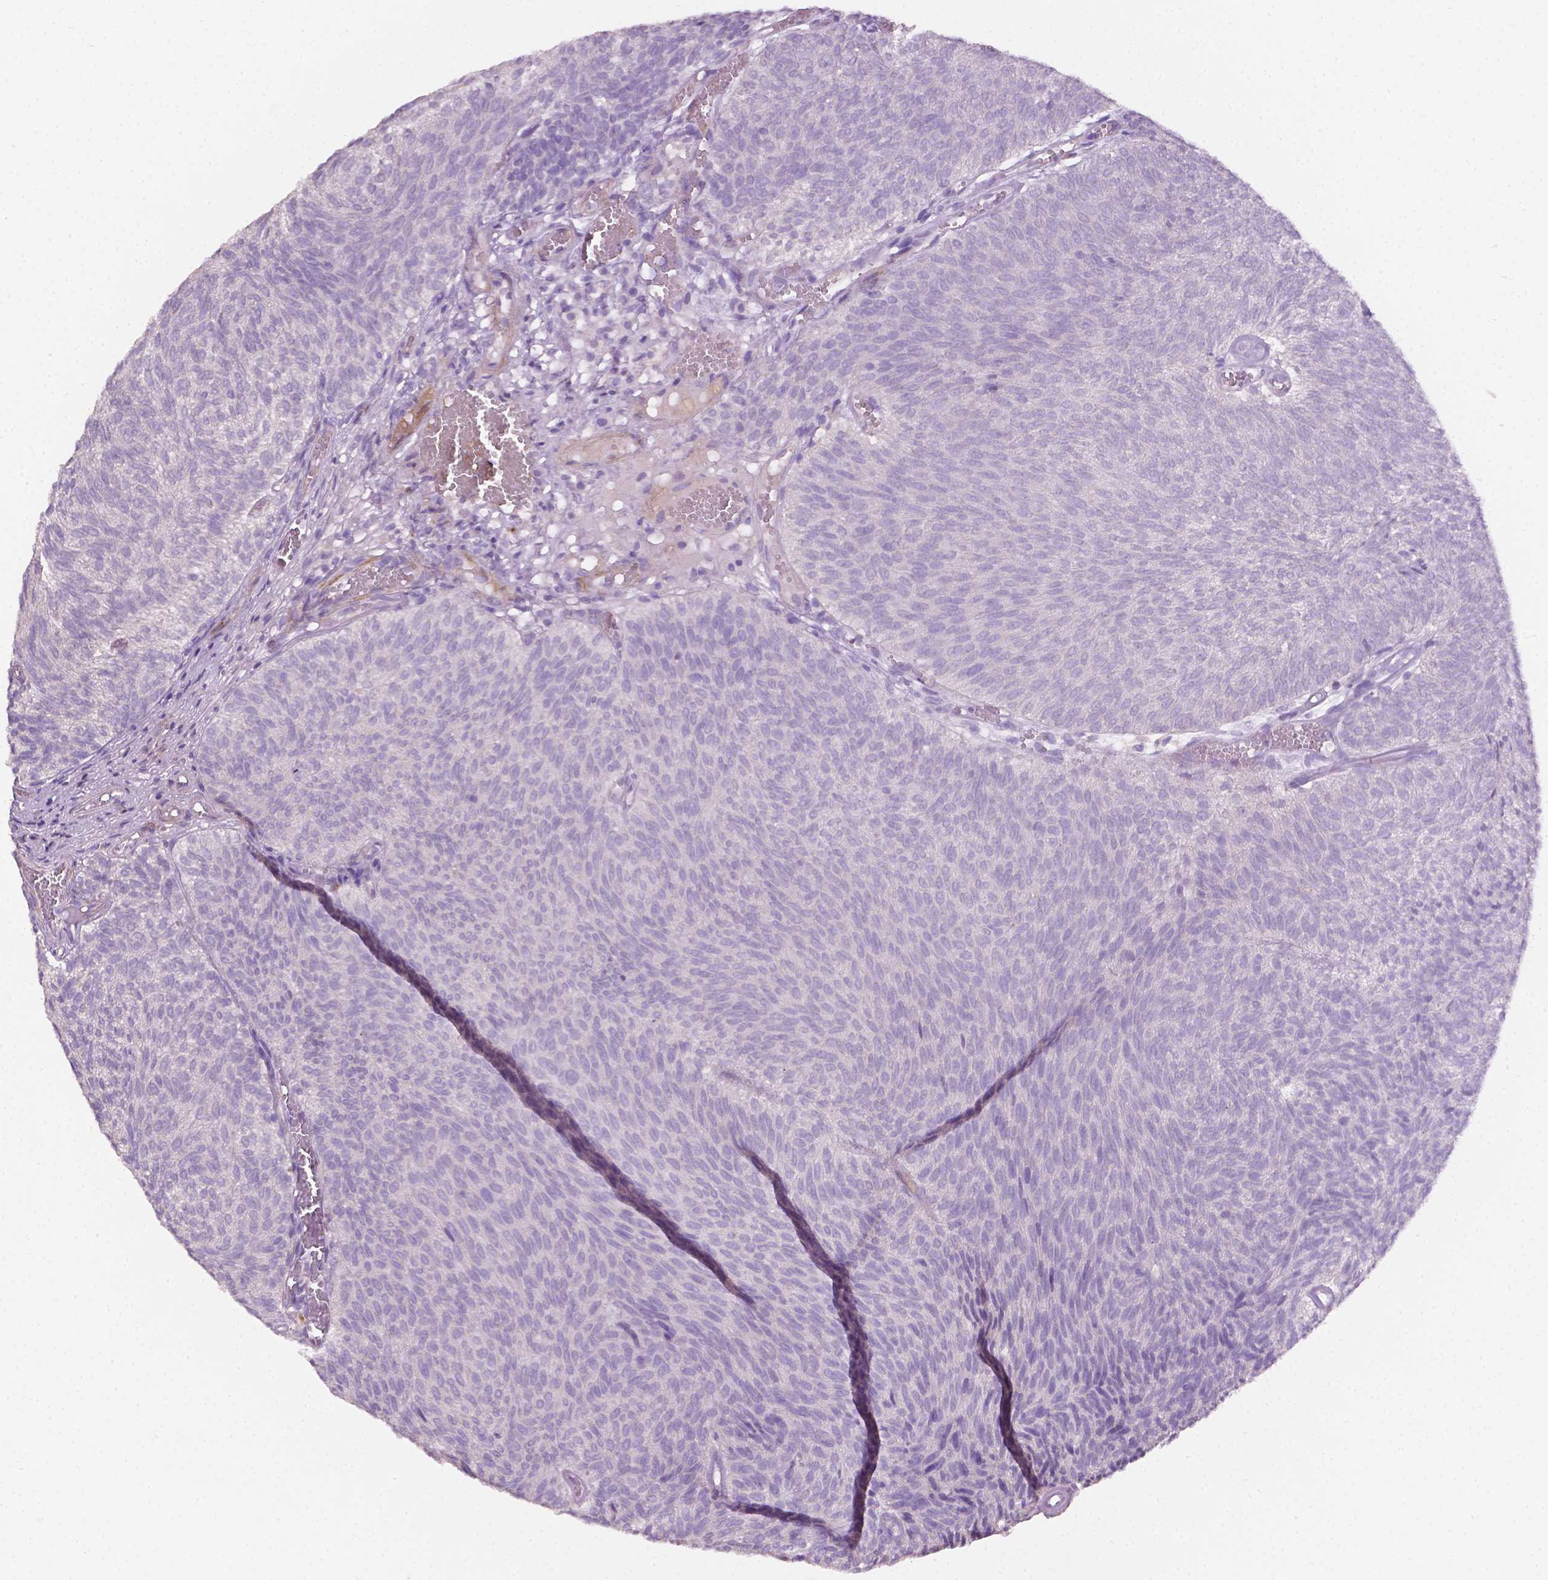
{"staining": {"intensity": "negative", "quantity": "none", "location": "none"}, "tissue": "urothelial cancer", "cell_type": "Tumor cells", "image_type": "cancer", "snomed": [{"axis": "morphology", "description": "Urothelial carcinoma, Low grade"}, {"axis": "topography", "description": "Urinary bladder"}], "caption": "A high-resolution image shows IHC staining of low-grade urothelial carcinoma, which exhibits no significant staining in tumor cells.", "gene": "EGFR", "patient": {"sex": "male", "age": 77}}